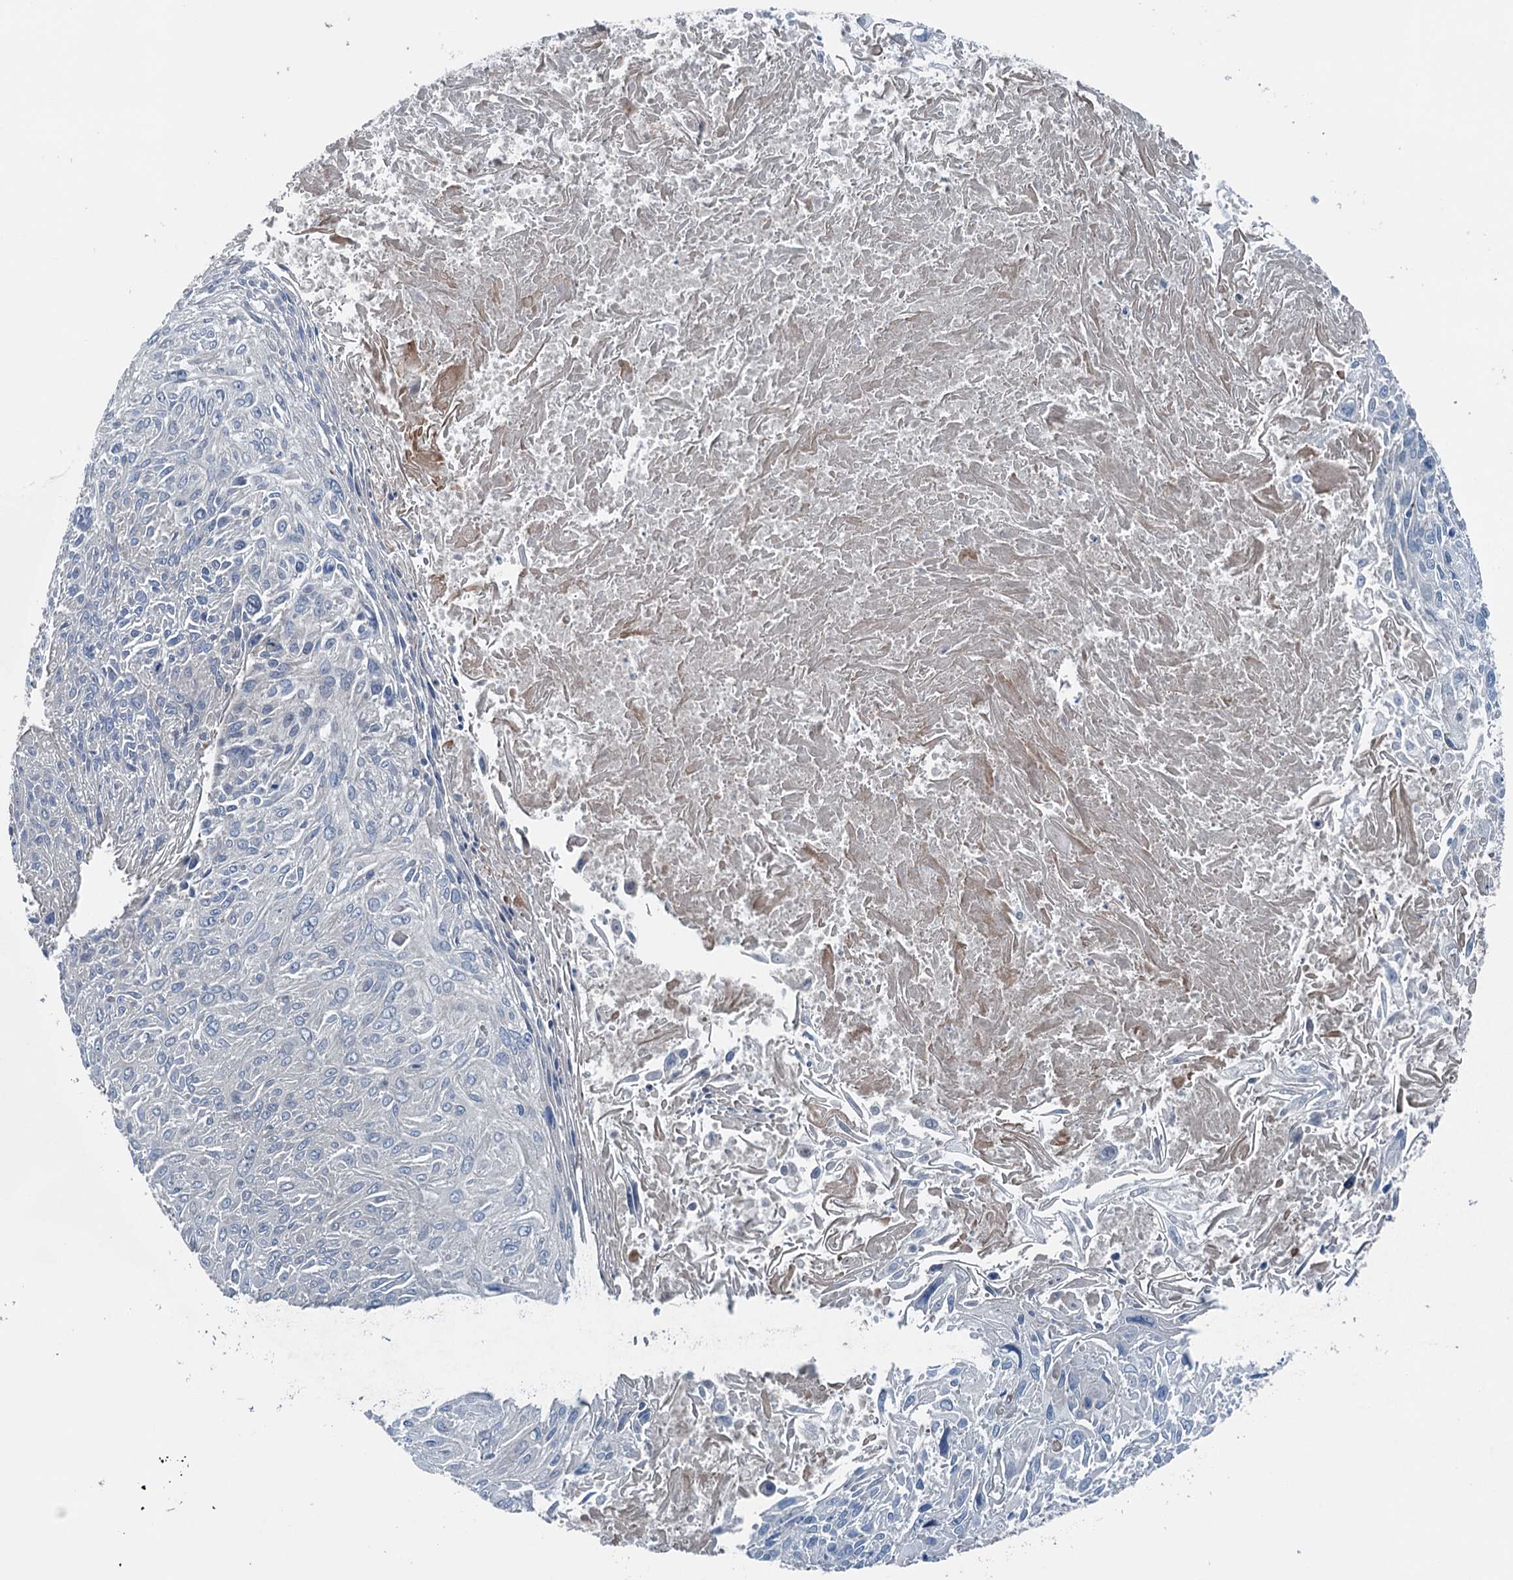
{"staining": {"intensity": "negative", "quantity": "none", "location": "none"}, "tissue": "cervical cancer", "cell_type": "Tumor cells", "image_type": "cancer", "snomed": [{"axis": "morphology", "description": "Squamous cell carcinoma, NOS"}, {"axis": "topography", "description": "Cervix"}], "caption": "Immunohistochemistry (IHC) of cervical squamous cell carcinoma reveals no staining in tumor cells.", "gene": "TRAPPC8", "patient": {"sex": "female", "age": 51}}